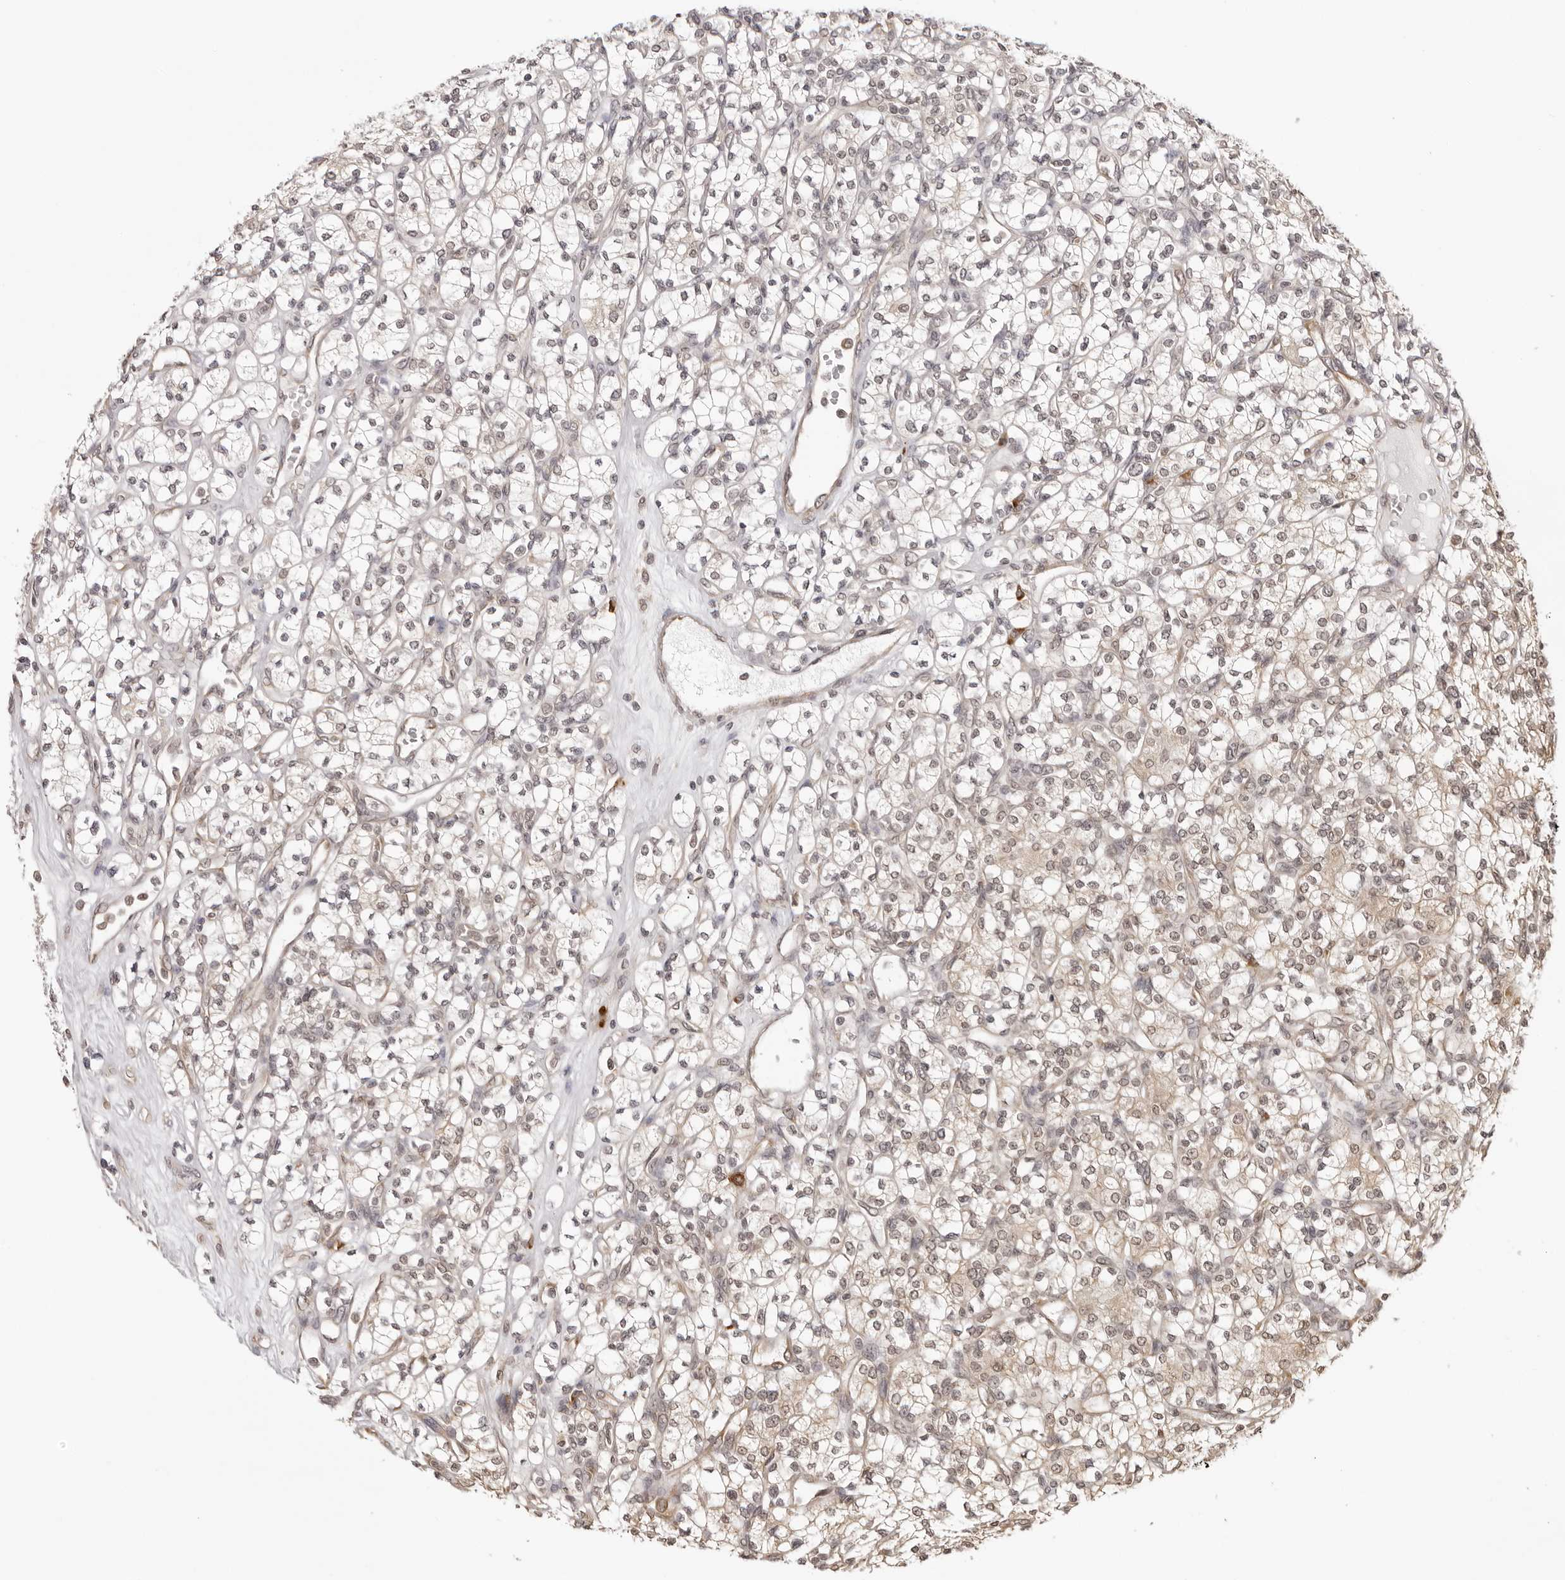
{"staining": {"intensity": "weak", "quantity": "<25%", "location": "cytoplasmic/membranous"}, "tissue": "renal cancer", "cell_type": "Tumor cells", "image_type": "cancer", "snomed": [{"axis": "morphology", "description": "Adenocarcinoma, NOS"}, {"axis": "topography", "description": "Kidney"}], "caption": "Immunohistochemical staining of human adenocarcinoma (renal) demonstrates no significant staining in tumor cells.", "gene": "ZC3H11A", "patient": {"sex": "male", "age": 77}}